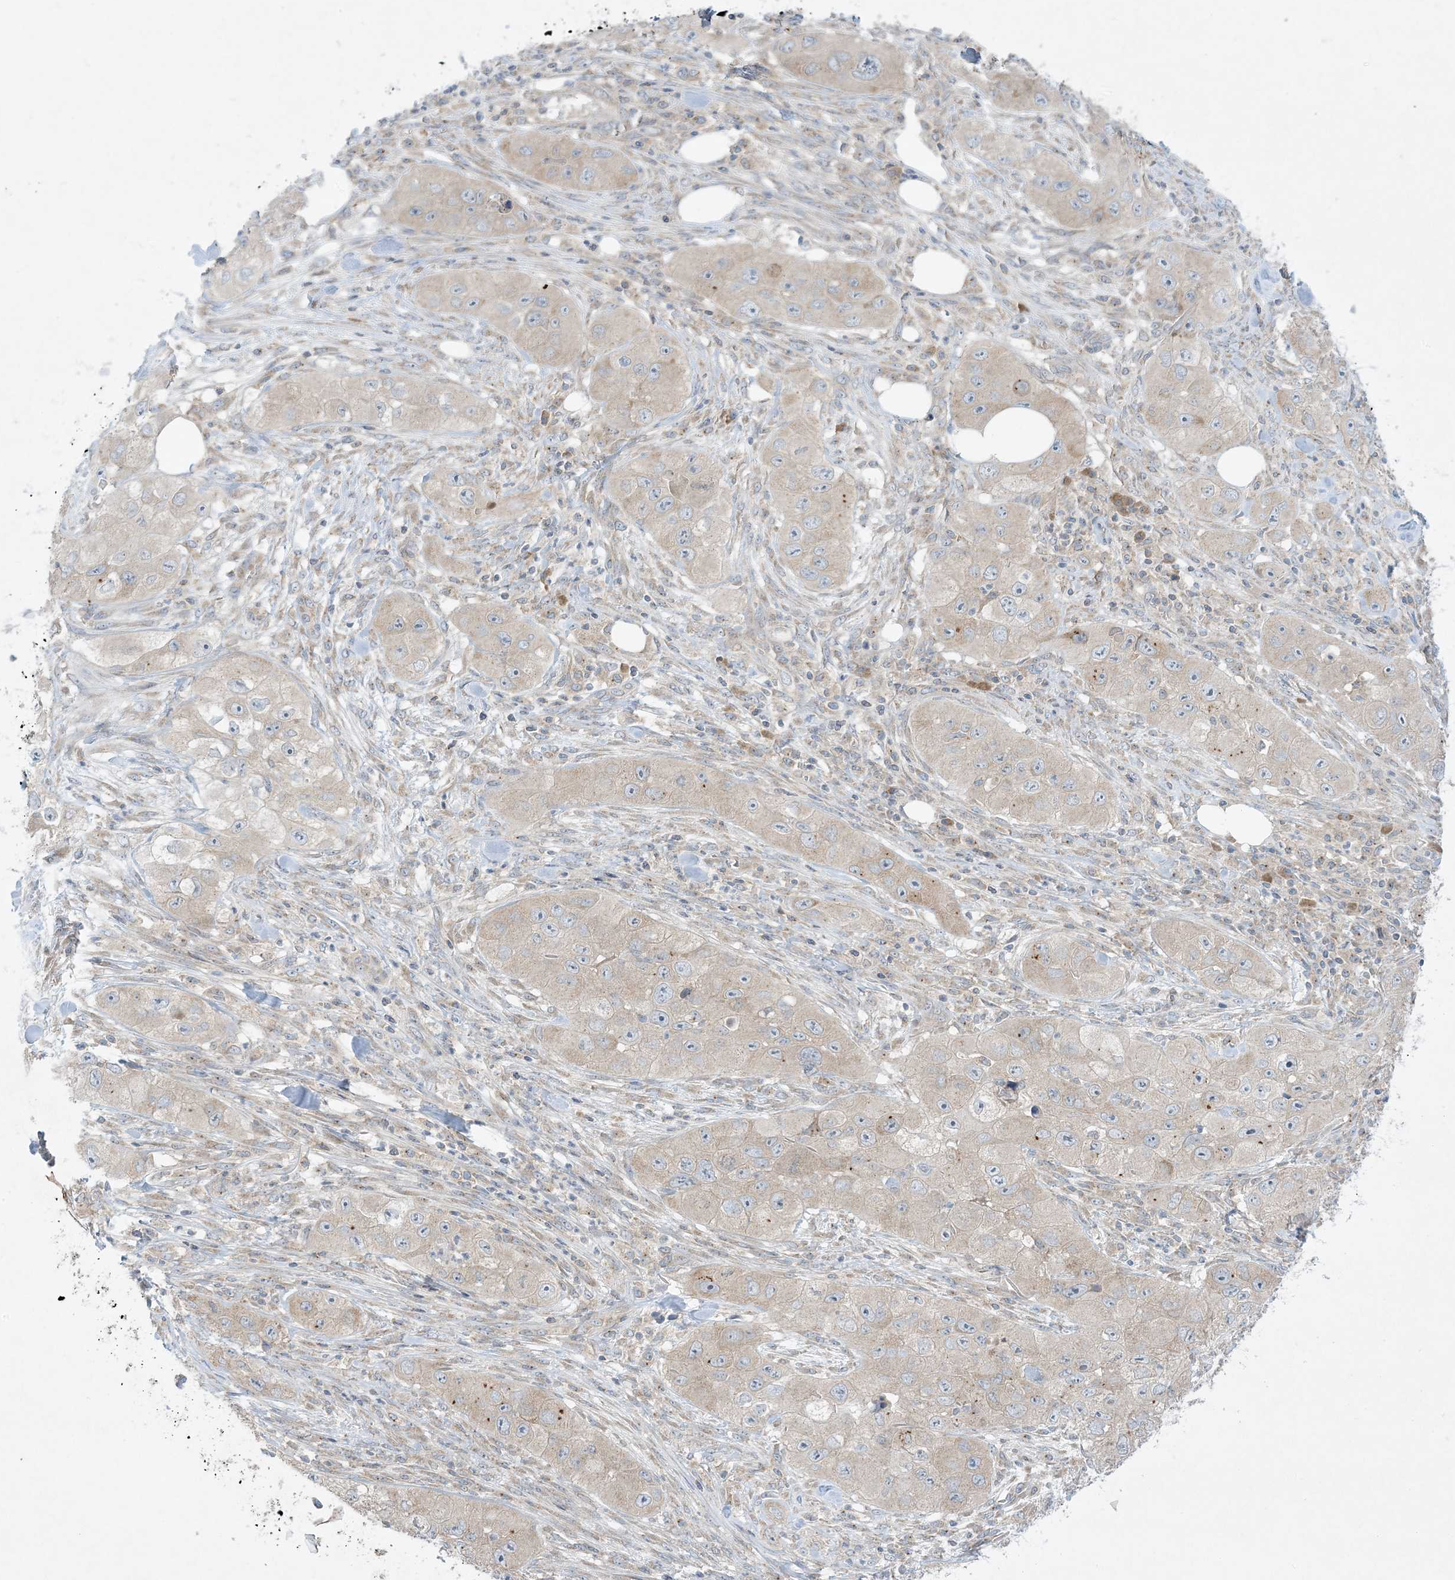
{"staining": {"intensity": "weak", "quantity": "<25%", "location": "cytoplasmic/membranous"}, "tissue": "skin cancer", "cell_type": "Tumor cells", "image_type": "cancer", "snomed": [{"axis": "morphology", "description": "Squamous cell carcinoma, NOS"}, {"axis": "topography", "description": "Skin"}, {"axis": "topography", "description": "Subcutis"}], "caption": "DAB immunohistochemical staining of skin squamous cell carcinoma exhibits no significant staining in tumor cells.", "gene": "RPP40", "patient": {"sex": "male", "age": 73}}